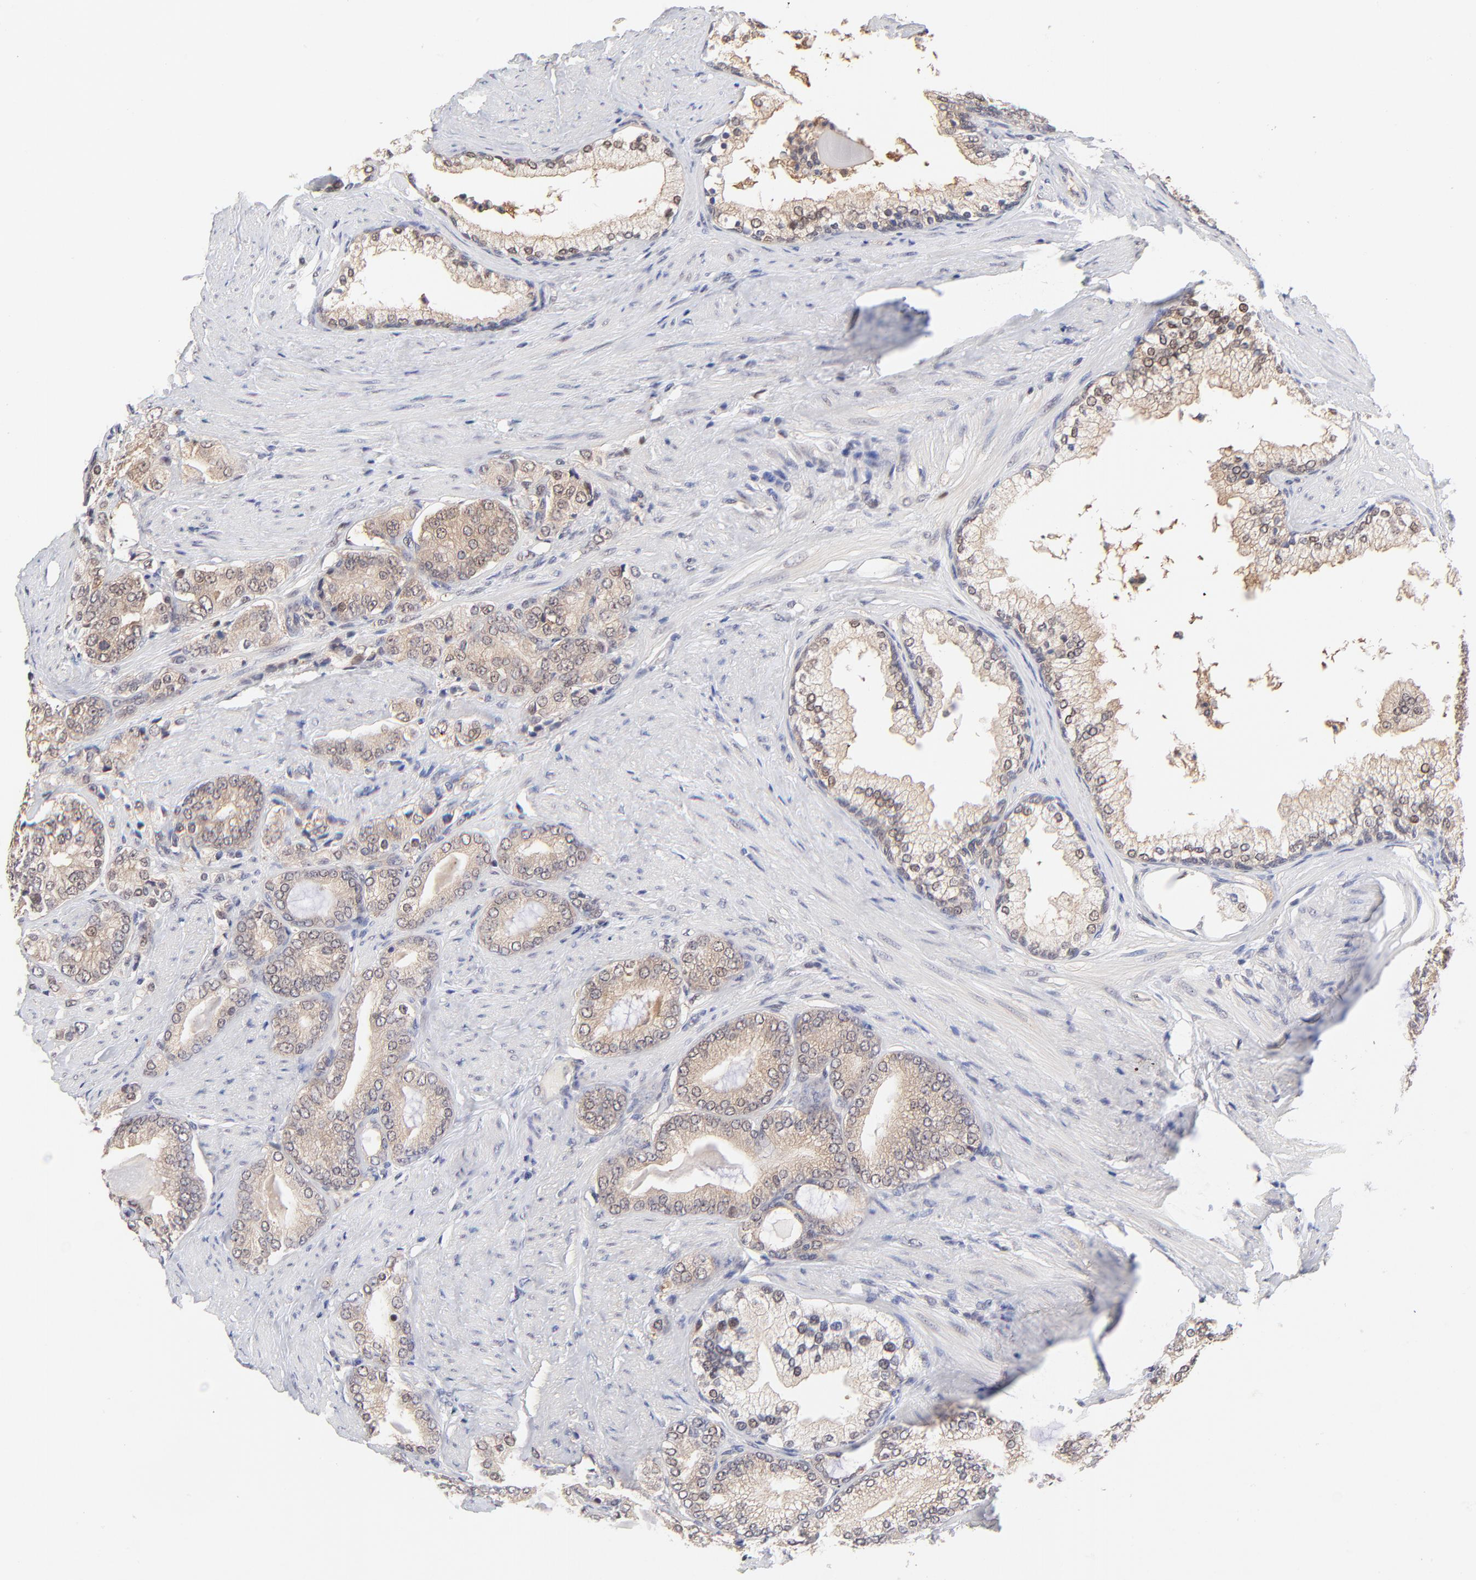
{"staining": {"intensity": "weak", "quantity": ">75%", "location": "cytoplasmic/membranous"}, "tissue": "prostate cancer", "cell_type": "Tumor cells", "image_type": "cancer", "snomed": [{"axis": "morphology", "description": "Adenocarcinoma, Low grade"}, {"axis": "topography", "description": "Prostate"}], "caption": "Immunohistochemistry staining of prostate cancer (adenocarcinoma (low-grade)), which displays low levels of weak cytoplasmic/membranous expression in approximately >75% of tumor cells indicating weak cytoplasmic/membranous protein expression. The staining was performed using DAB (3,3'-diaminobenzidine) (brown) for protein detection and nuclei were counterstained in hematoxylin (blue).", "gene": "PSMC4", "patient": {"sex": "male", "age": 71}}